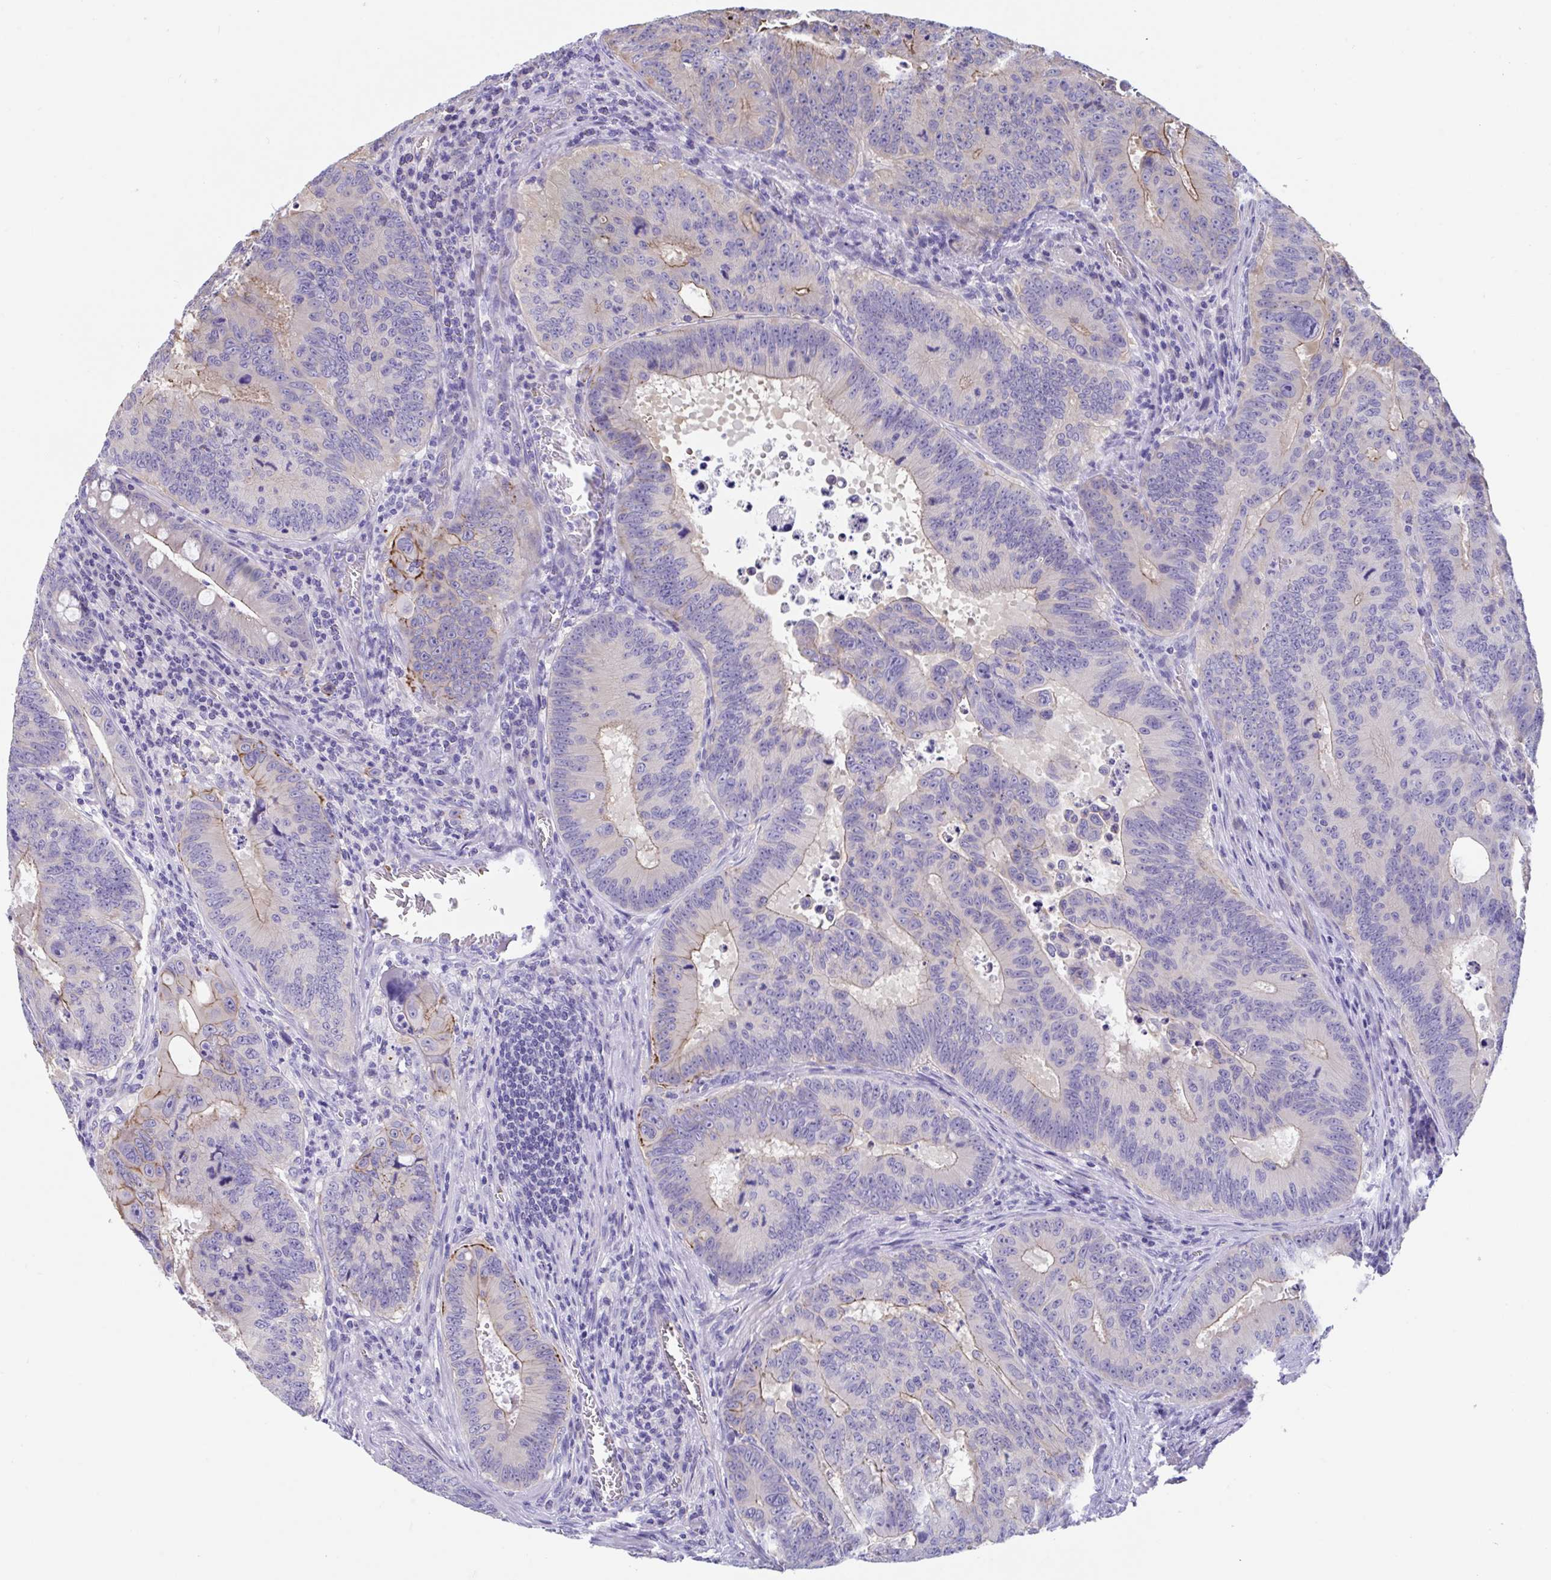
{"staining": {"intensity": "weak", "quantity": "<25%", "location": "cytoplasmic/membranous"}, "tissue": "colorectal cancer", "cell_type": "Tumor cells", "image_type": "cancer", "snomed": [{"axis": "morphology", "description": "Adenocarcinoma, NOS"}, {"axis": "topography", "description": "Colon"}], "caption": "DAB immunohistochemical staining of colorectal cancer (adenocarcinoma) reveals no significant staining in tumor cells.", "gene": "TTC30B", "patient": {"sex": "male", "age": 62}}